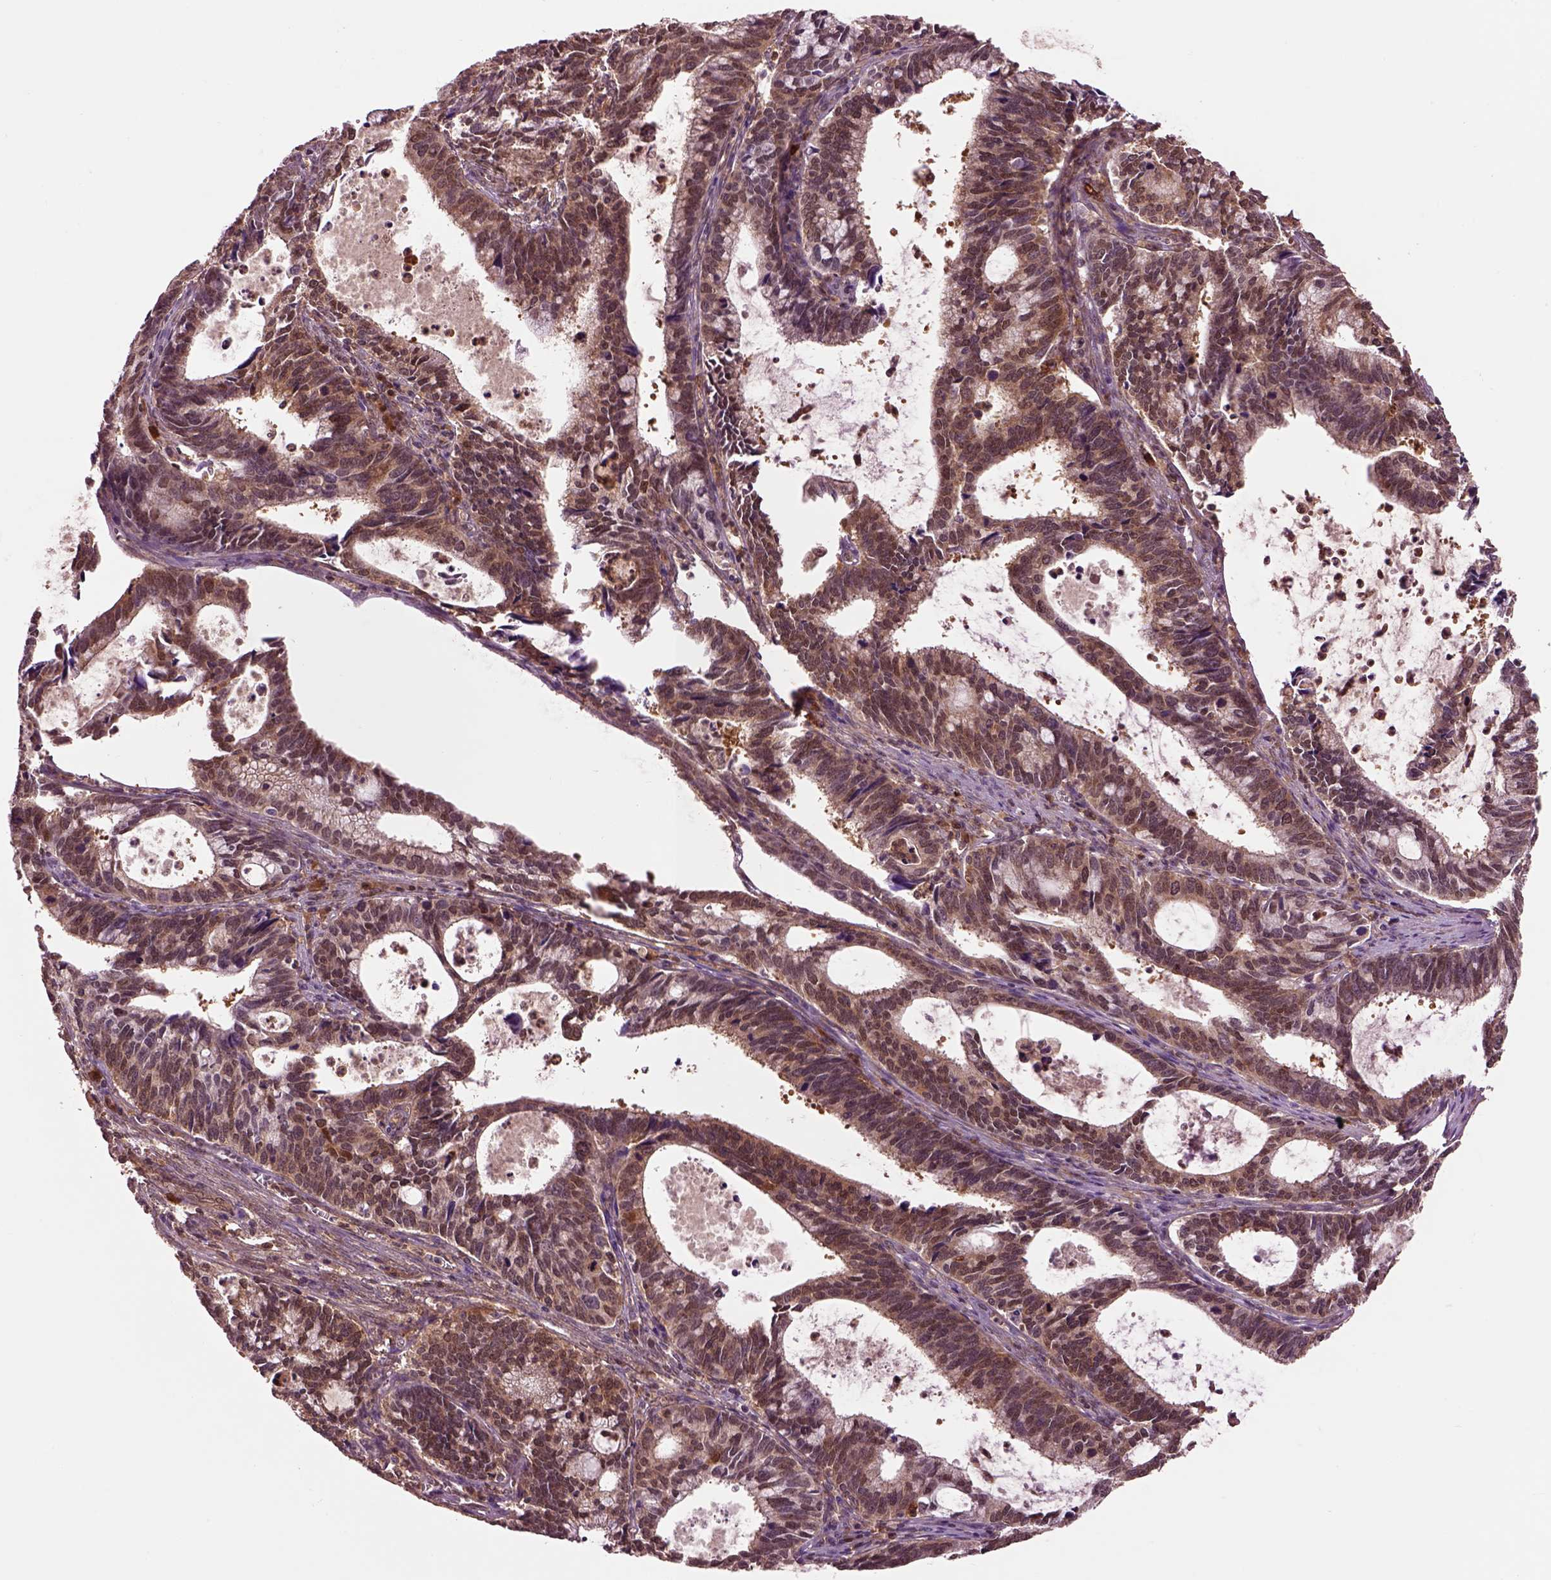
{"staining": {"intensity": "moderate", "quantity": ">75%", "location": "cytoplasmic/membranous"}, "tissue": "cervical cancer", "cell_type": "Tumor cells", "image_type": "cancer", "snomed": [{"axis": "morphology", "description": "Adenocarcinoma, NOS"}, {"axis": "topography", "description": "Cervix"}], "caption": "Approximately >75% of tumor cells in human cervical cancer demonstrate moderate cytoplasmic/membranous protein positivity as visualized by brown immunohistochemical staining.", "gene": "MDP1", "patient": {"sex": "female", "age": 42}}